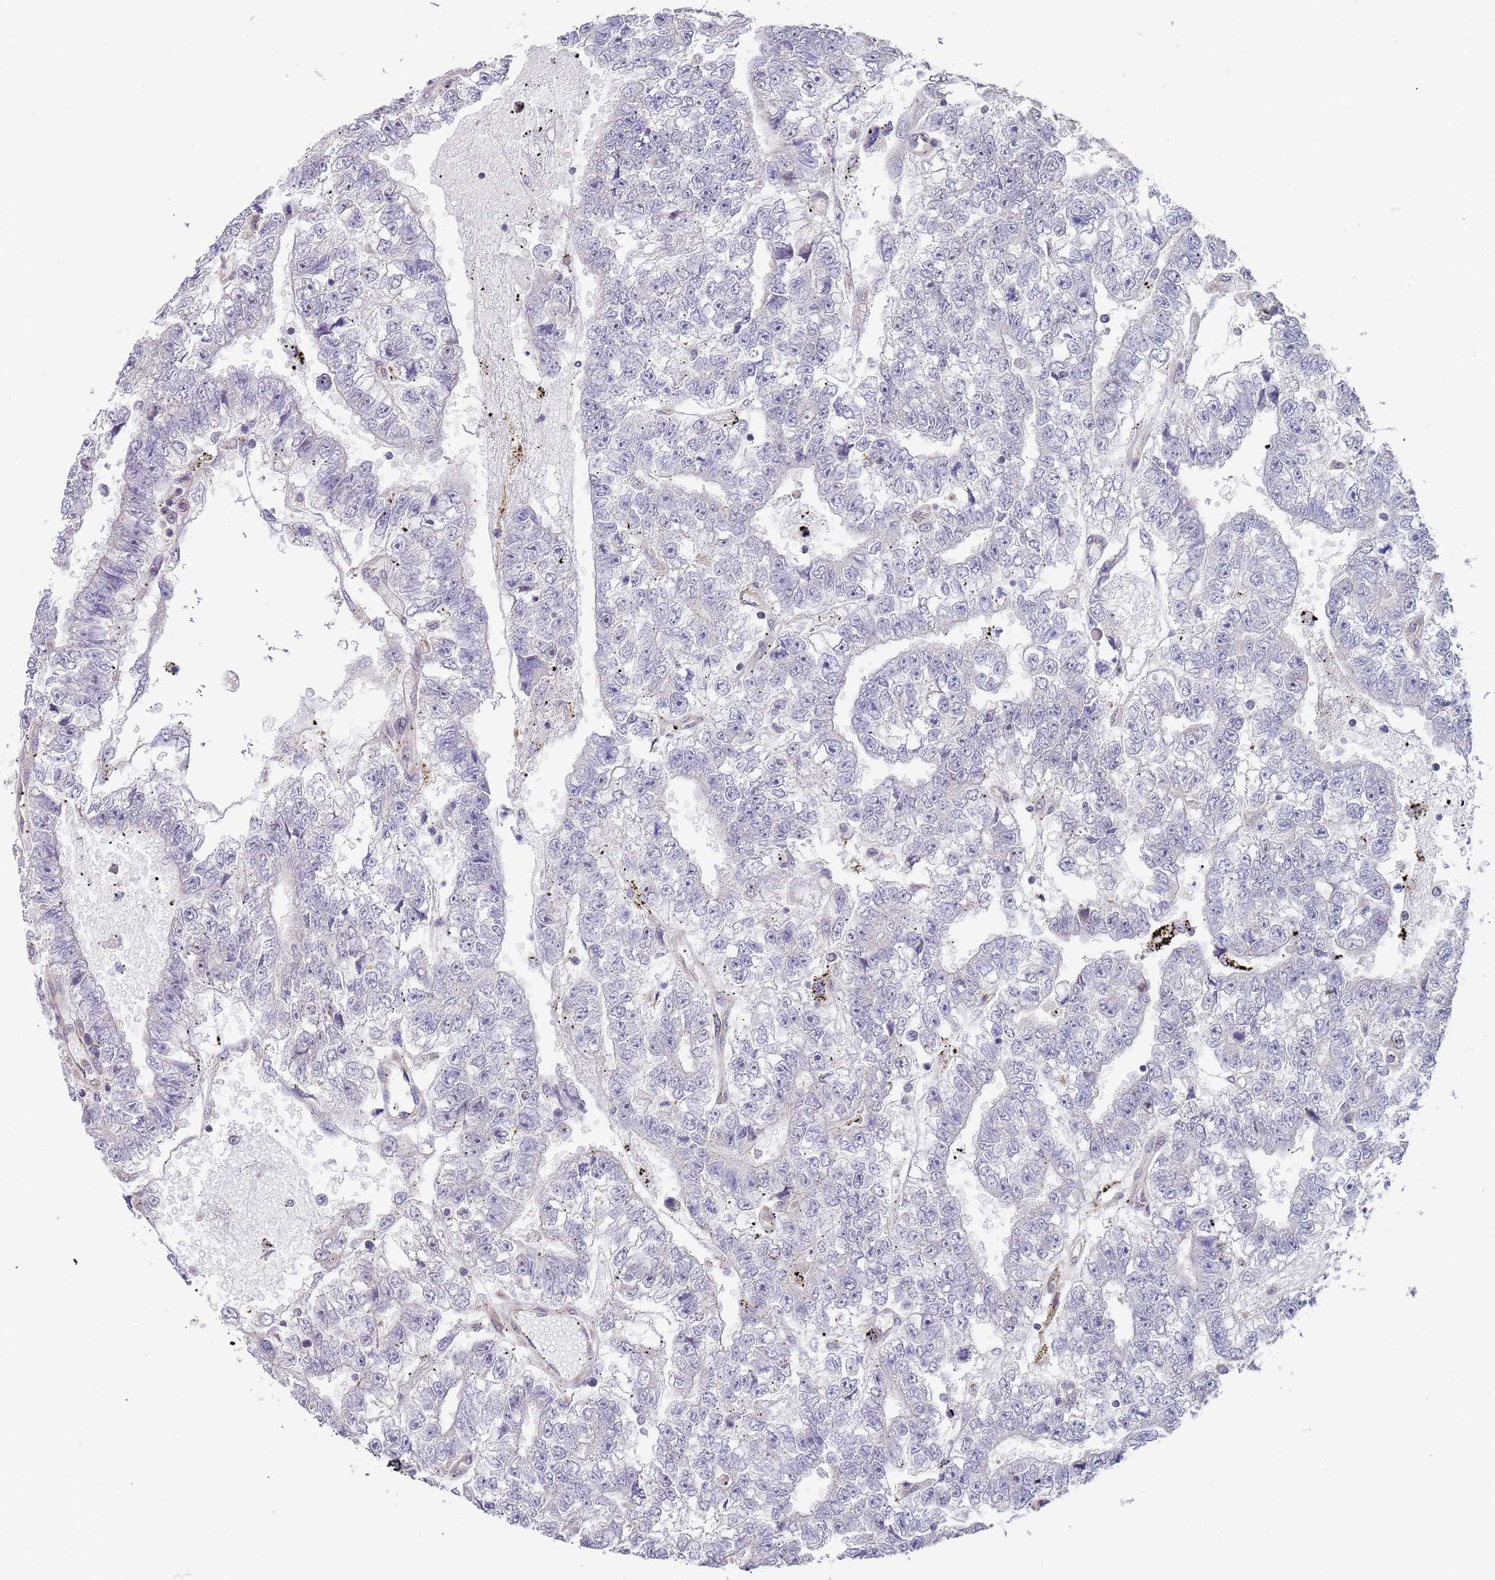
{"staining": {"intensity": "negative", "quantity": "none", "location": "none"}, "tissue": "testis cancer", "cell_type": "Tumor cells", "image_type": "cancer", "snomed": [{"axis": "morphology", "description": "Carcinoma, Embryonal, NOS"}, {"axis": "topography", "description": "Testis"}], "caption": "Testis embryonal carcinoma stained for a protein using immunohistochemistry (IHC) demonstrates no staining tumor cells.", "gene": "TMEM64", "patient": {"sex": "male", "age": 25}}